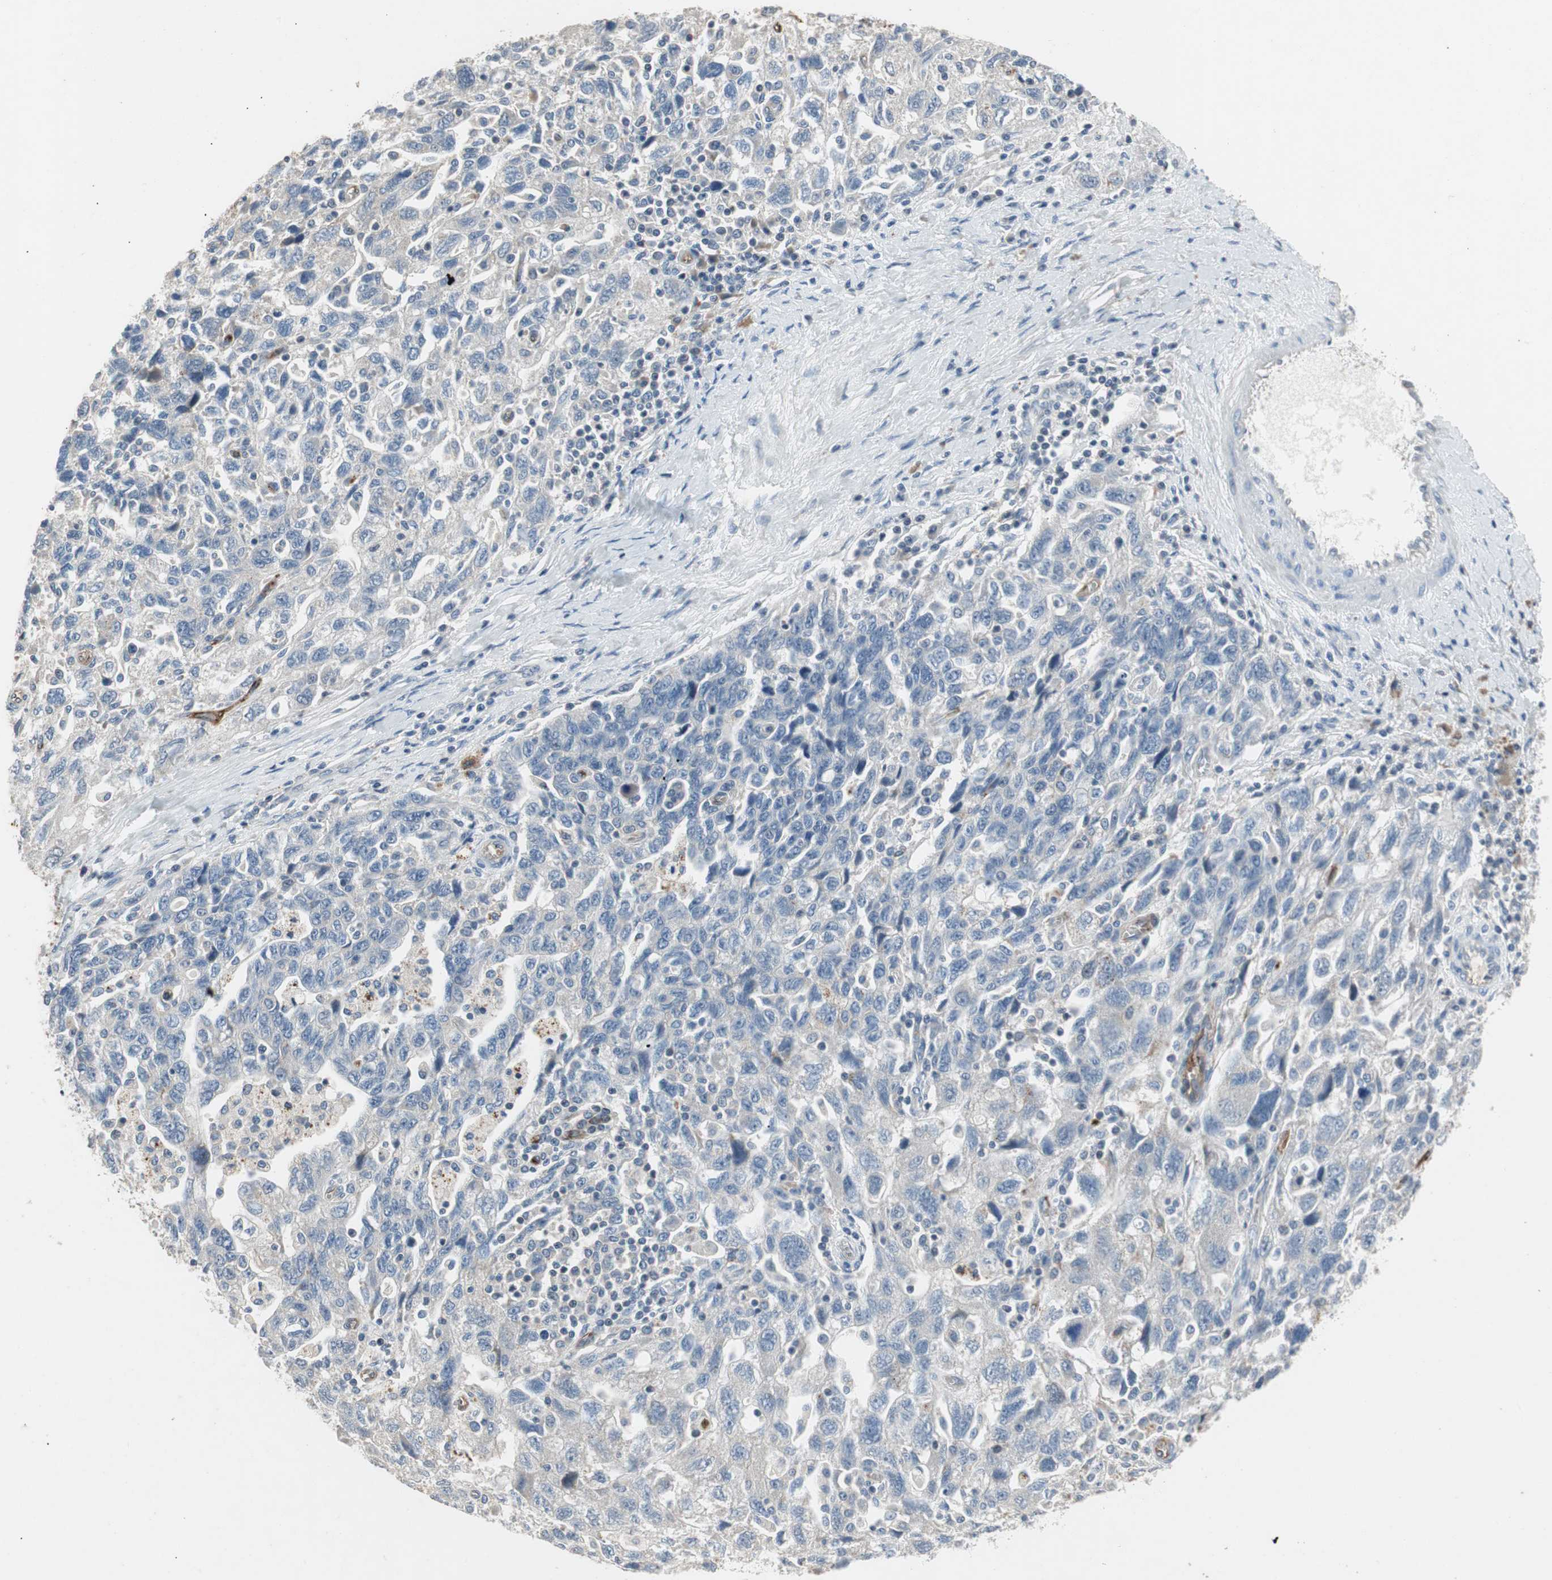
{"staining": {"intensity": "negative", "quantity": "none", "location": "none"}, "tissue": "ovarian cancer", "cell_type": "Tumor cells", "image_type": "cancer", "snomed": [{"axis": "morphology", "description": "Carcinoma, NOS"}, {"axis": "morphology", "description": "Cystadenocarcinoma, serous, NOS"}, {"axis": "topography", "description": "Ovary"}], "caption": "A histopathology image of ovarian cancer stained for a protein demonstrates no brown staining in tumor cells. (Brightfield microscopy of DAB (3,3'-diaminobenzidine) immunohistochemistry at high magnification).", "gene": "ALPL", "patient": {"sex": "female", "age": 69}}